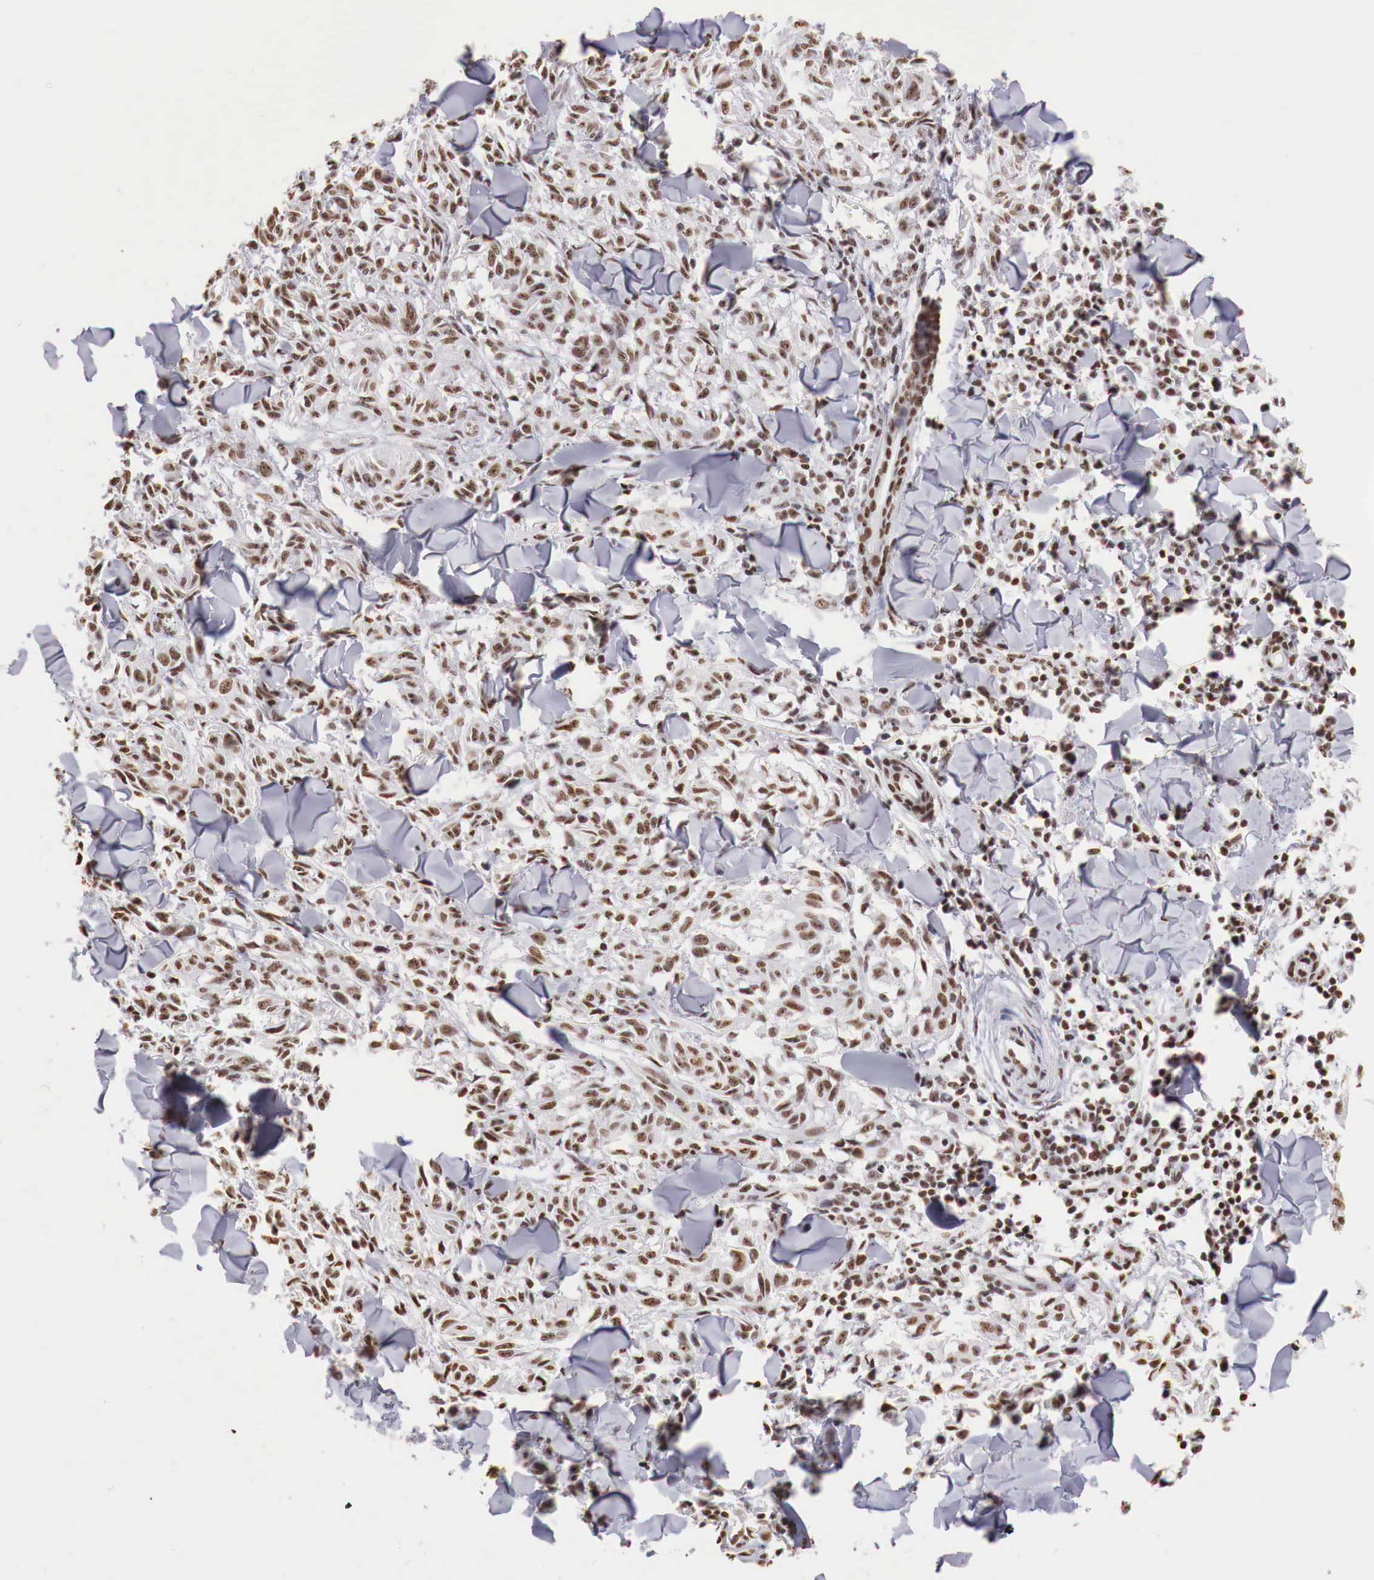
{"staining": {"intensity": "strong", "quantity": ">75%", "location": "nuclear"}, "tissue": "melanoma", "cell_type": "Tumor cells", "image_type": "cancer", "snomed": [{"axis": "morphology", "description": "Malignant melanoma, NOS"}, {"axis": "topography", "description": "Skin"}], "caption": "Melanoma stained with DAB (3,3'-diaminobenzidine) IHC exhibits high levels of strong nuclear expression in about >75% of tumor cells.", "gene": "DKC1", "patient": {"sex": "male", "age": 54}}